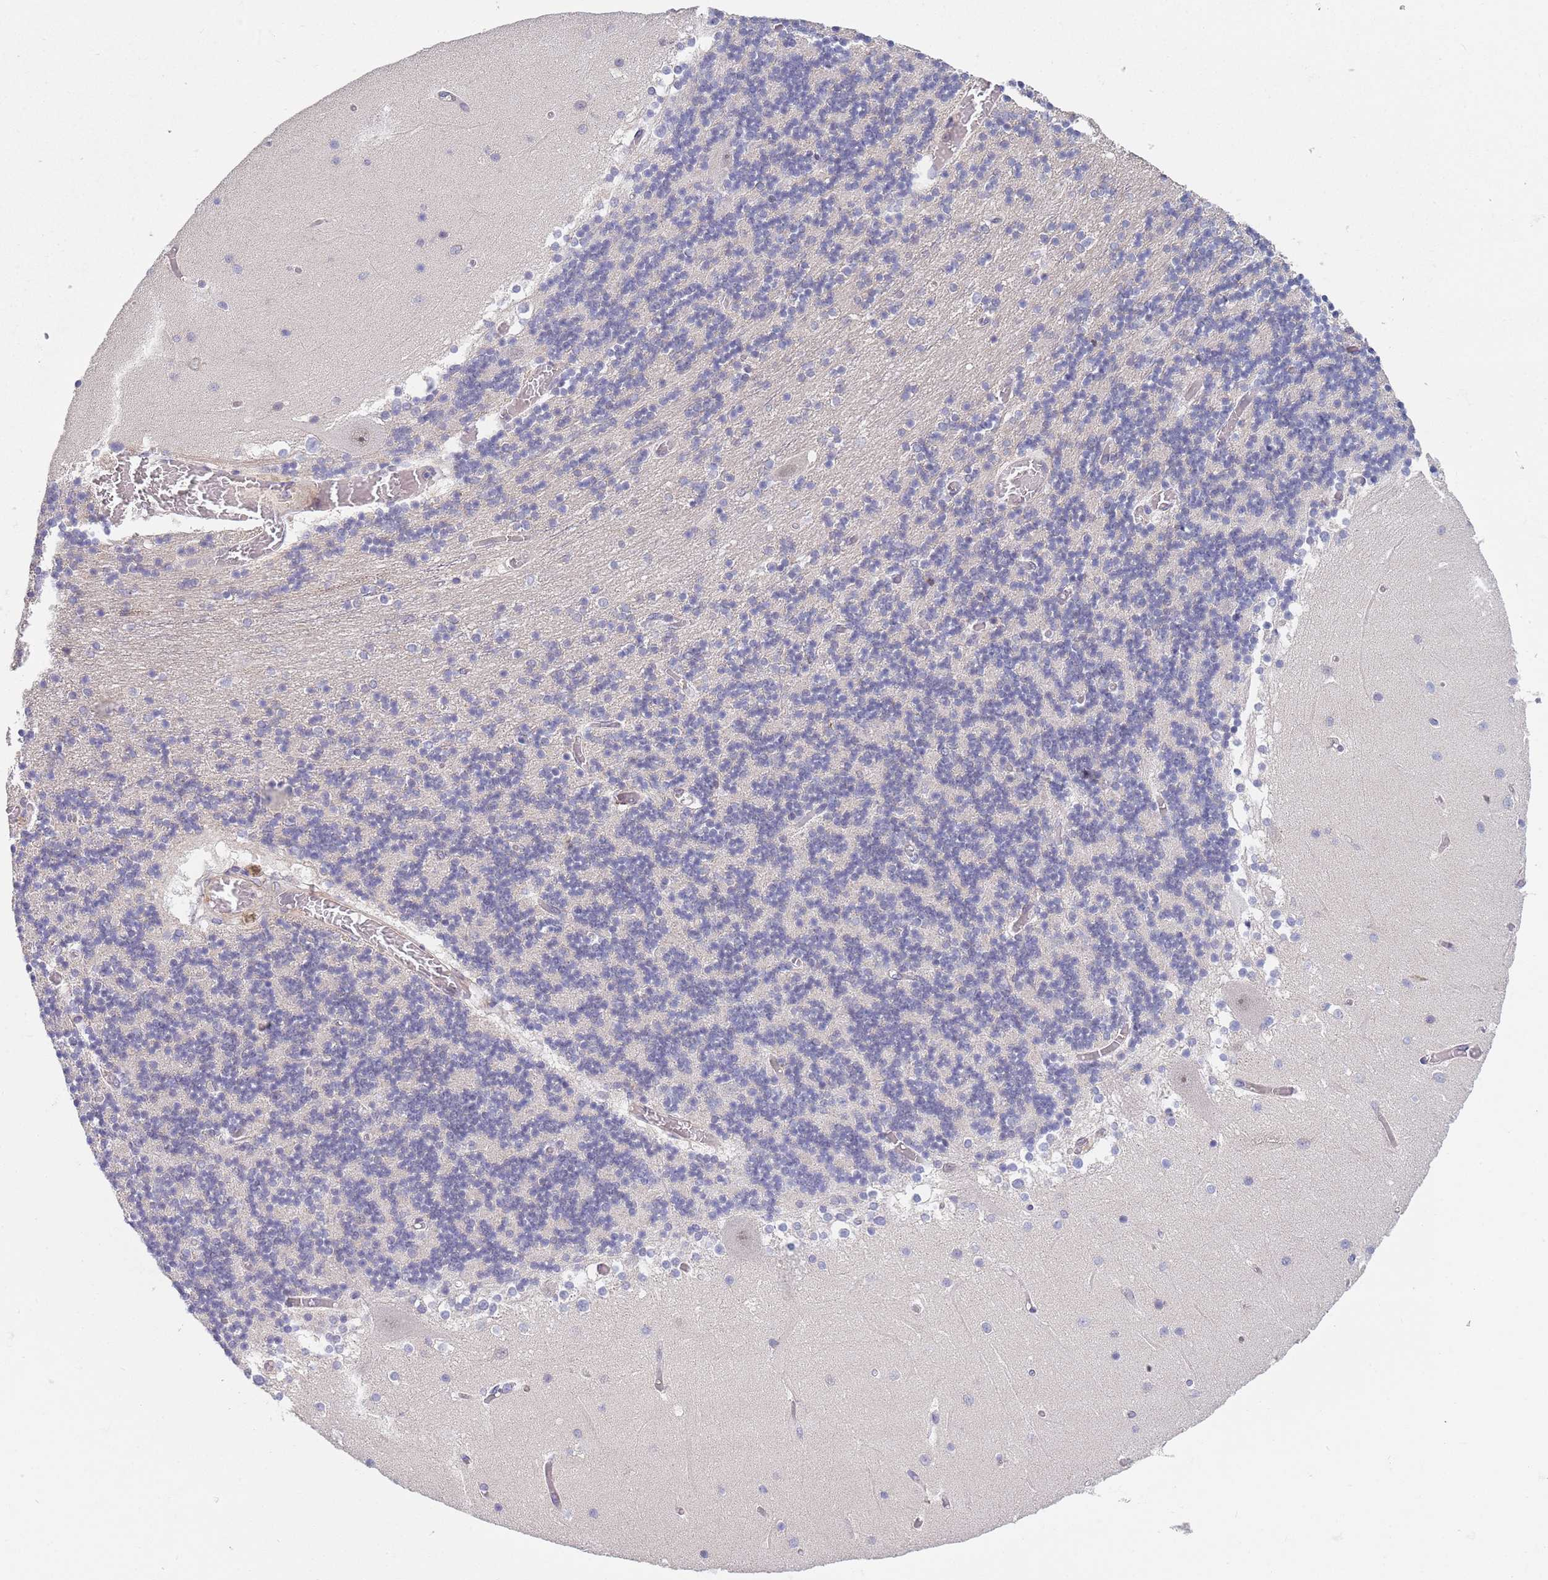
{"staining": {"intensity": "negative", "quantity": "none", "location": "none"}, "tissue": "cerebellum", "cell_type": "Cells in granular layer", "image_type": "normal", "snomed": [{"axis": "morphology", "description": "Normal tissue, NOS"}, {"axis": "topography", "description": "Cerebellum"}], "caption": "Human cerebellum stained for a protein using IHC reveals no positivity in cells in granular layer.", "gene": "B4GALT4", "patient": {"sex": "female", "age": 28}}